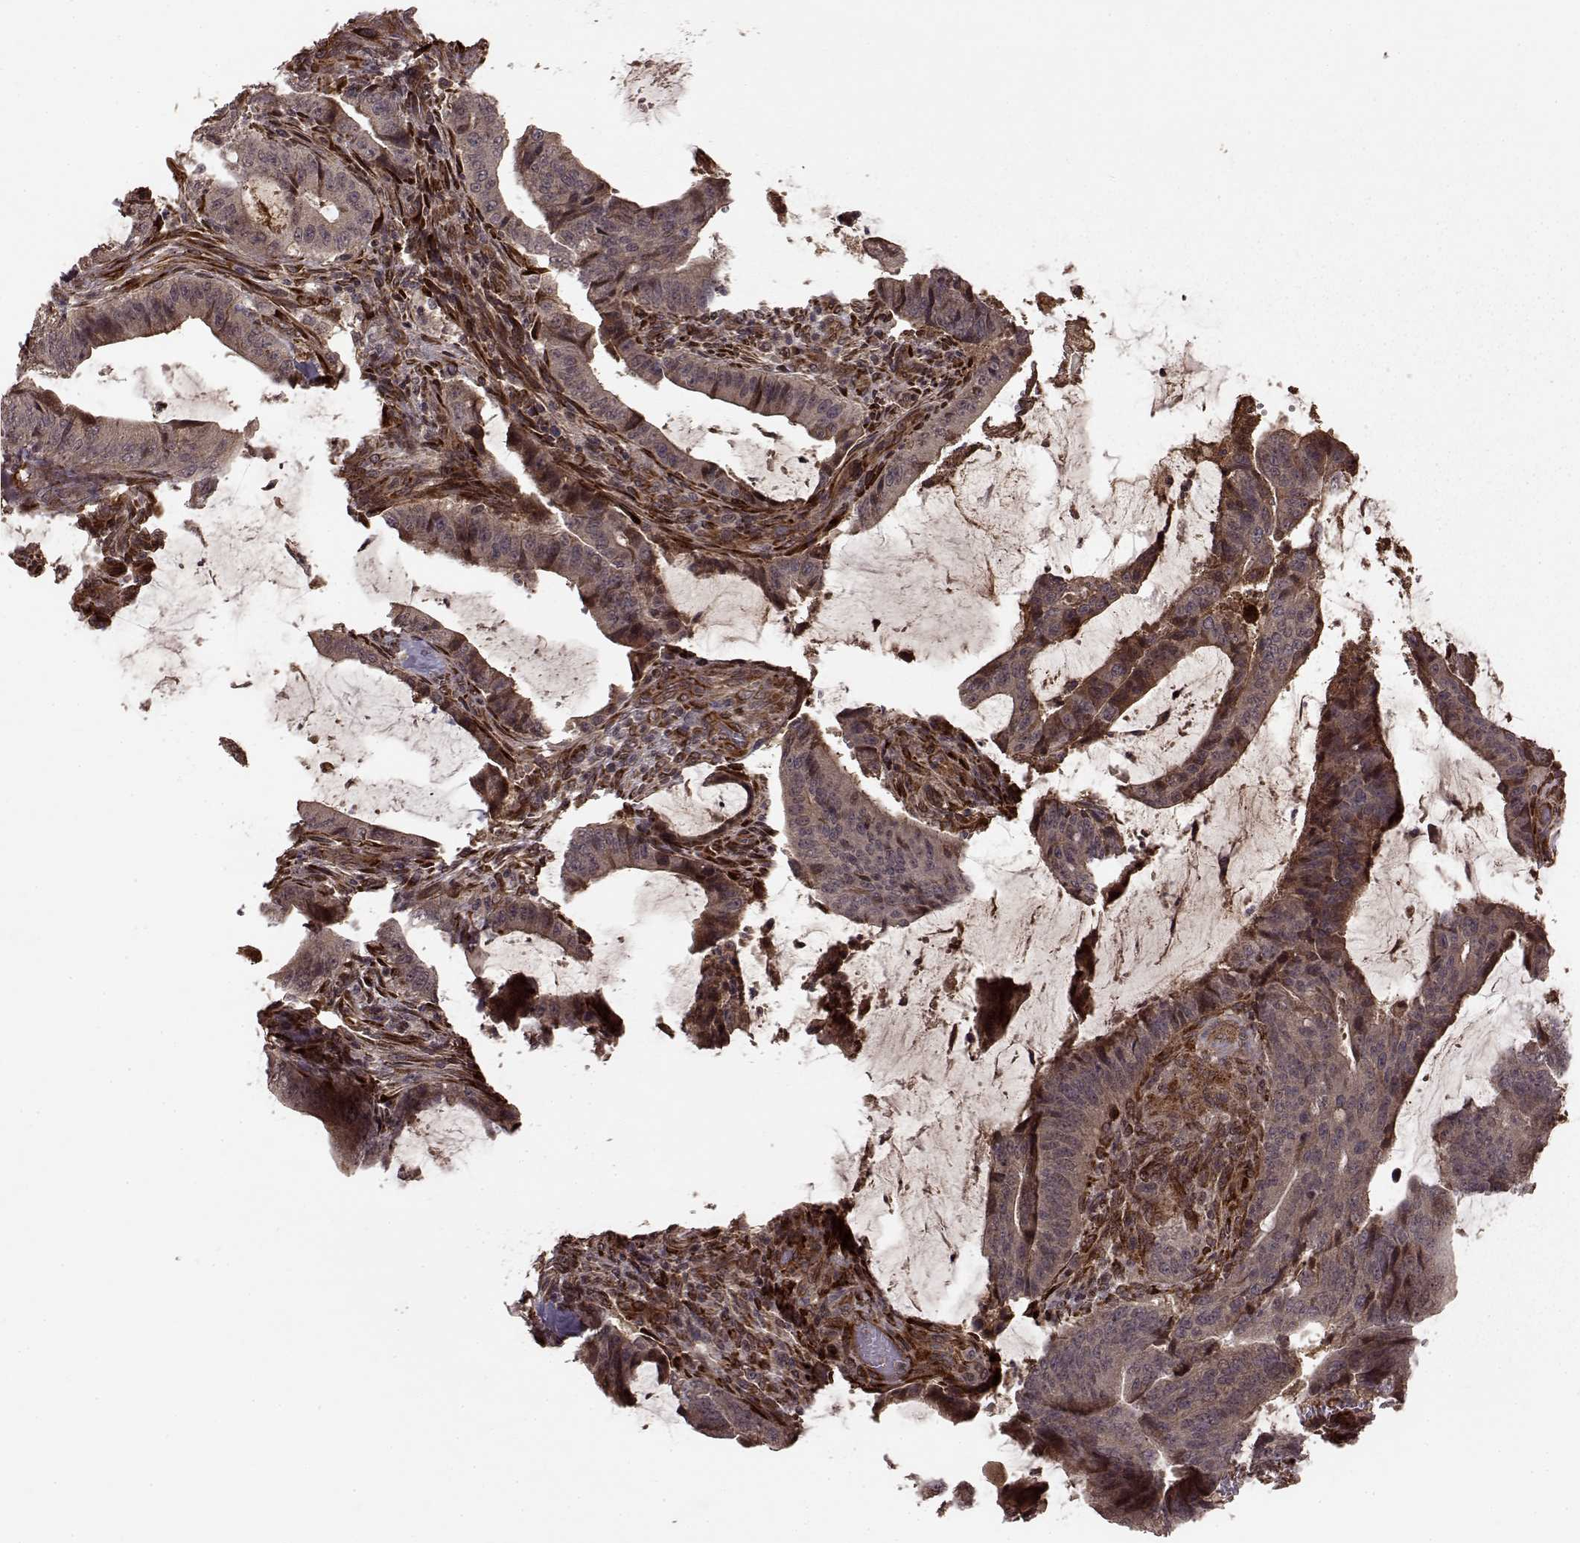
{"staining": {"intensity": "moderate", "quantity": "25%-75%", "location": "cytoplasmic/membranous"}, "tissue": "colorectal cancer", "cell_type": "Tumor cells", "image_type": "cancer", "snomed": [{"axis": "morphology", "description": "Adenocarcinoma, NOS"}, {"axis": "topography", "description": "Colon"}], "caption": "Moderate cytoplasmic/membranous protein expression is identified in approximately 25%-75% of tumor cells in colorectal cancer.", "gene": "FSTL1", "patient": {"sex": "female", "age": 43}}